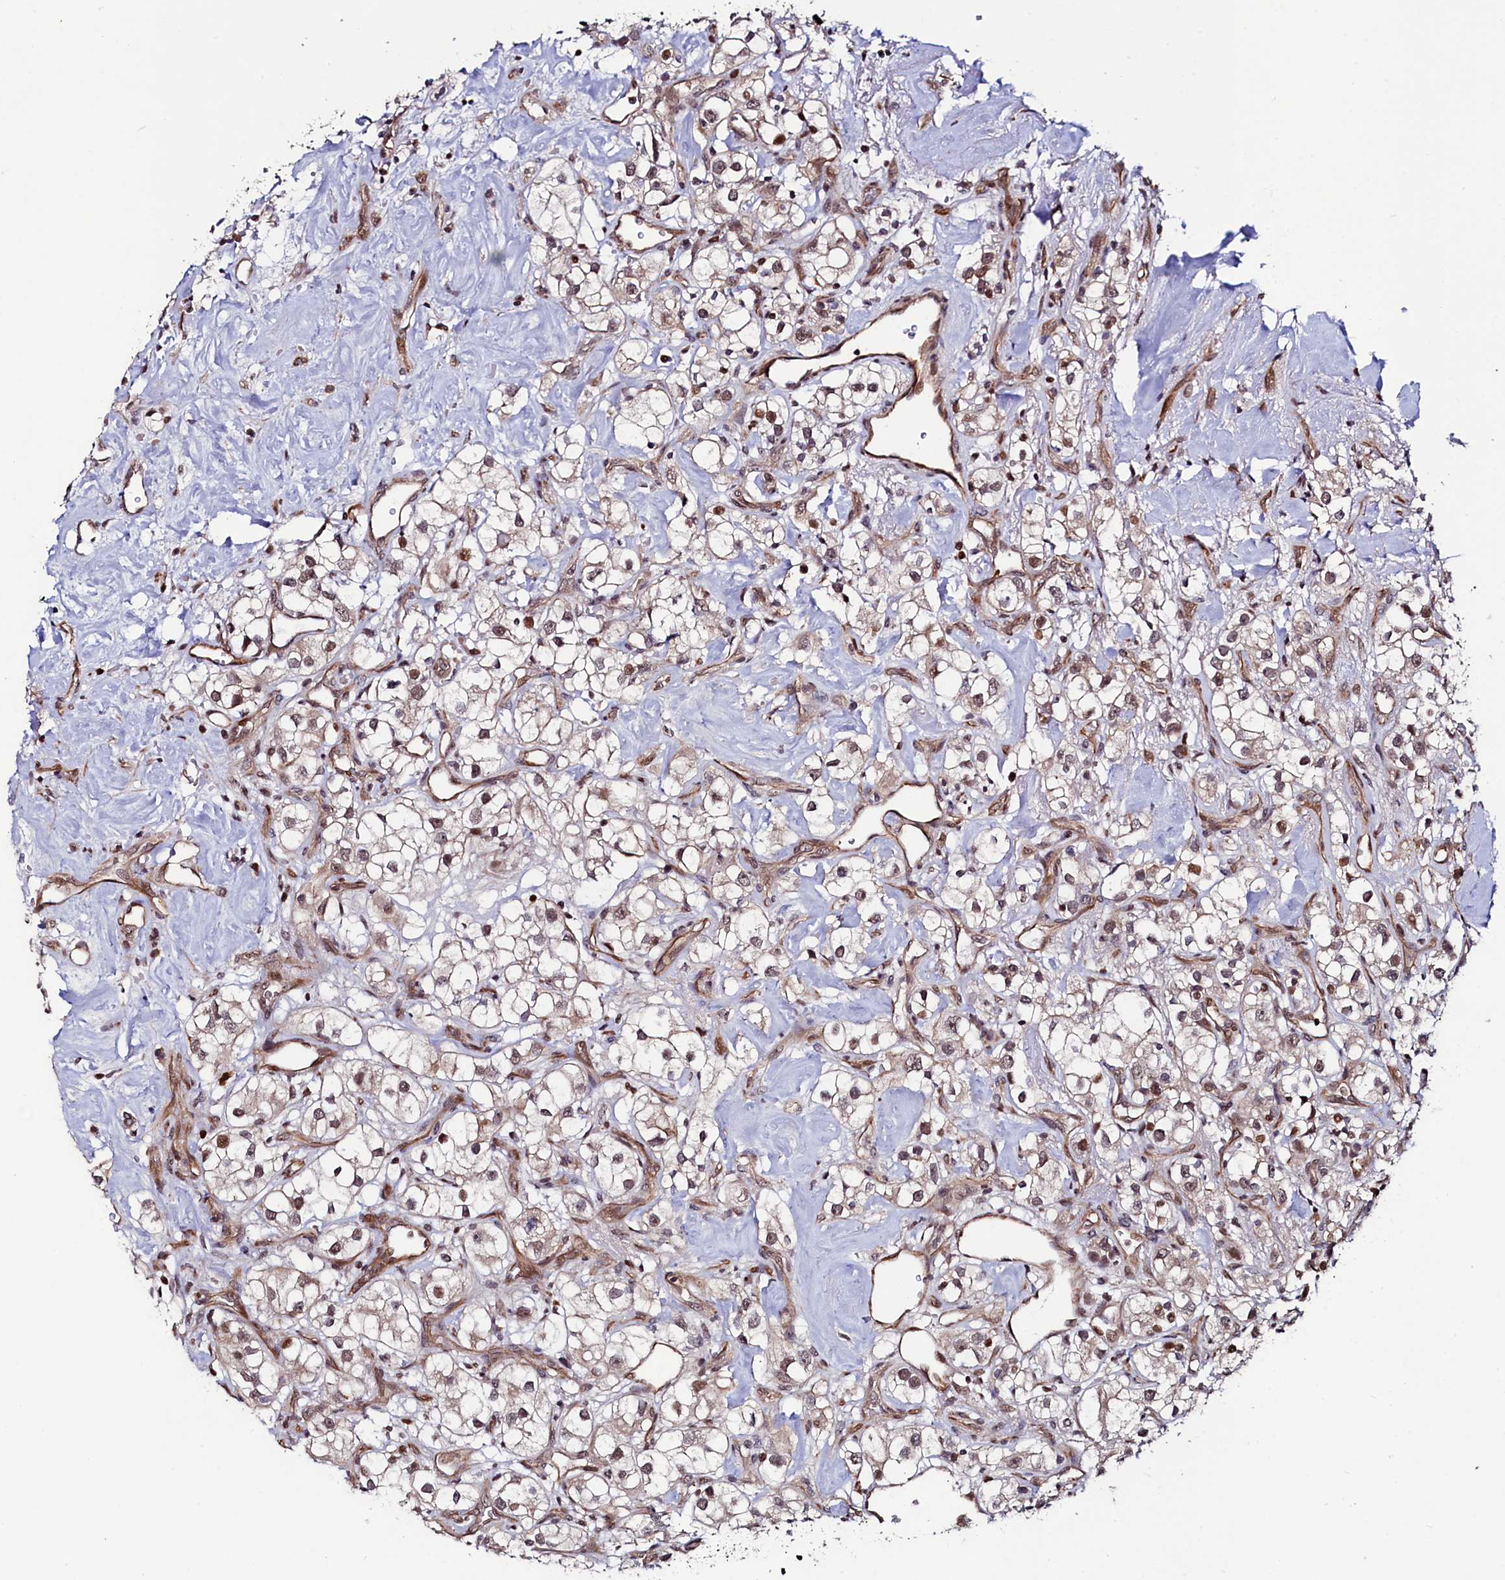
{"staining": {"intensity": "moderate", "quantity": ">75%", "location": "nuclear"}, "tissue": "renal cancer", "cell_type": "Tumor cells", "image_type": "cancer", "snomed": [{"axis": "morphology", "description": "Adenocarcinoma, NOS"}, {"axis": "topography", "description": "Kidney"}], "caption": "Immunohistochemical staining of renal adenocarcinoma reveals medium levels of moderate nuclear staining in approximately >75% of tumor cells.", "gene": "LEO1", "patient": {"sex": "male", "age": 77}}